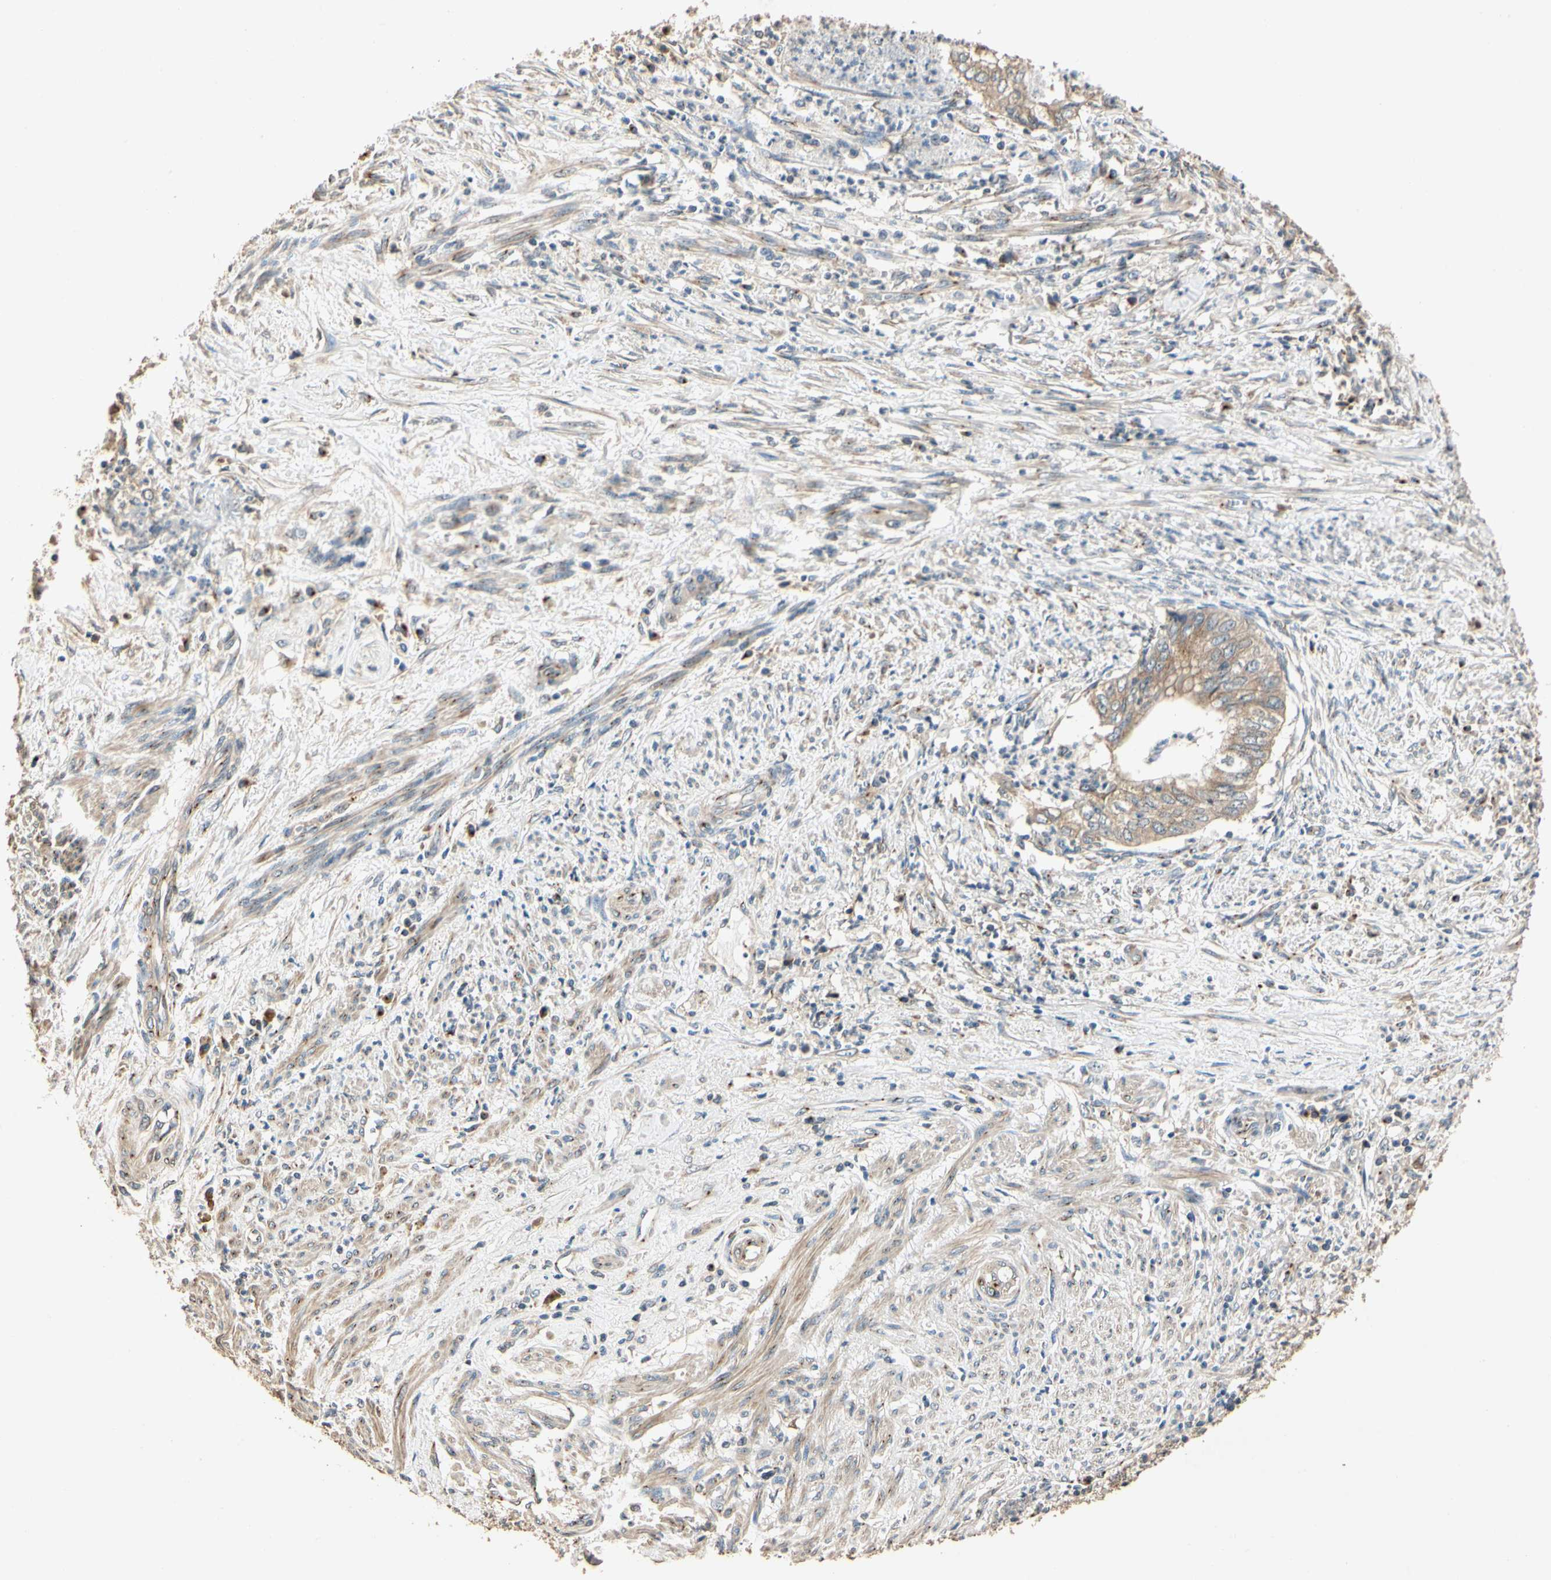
{"staining": {"intensity": "weak", "quantity": ">75%", "location": "cytoplasmic/membranous"}, "tissue": "endometrial cancer", "cell_type": "Tumor cells", "image_type": "cancer", "snomed": [{"axis": "morphology", "description": "Necrosis, NOS"}, {"axis": "morphology", "description": "Adenocarcinoma, NOS"}, {"axis": "topography", "description": "Endometrium"}], "caption": "An immunohistochemistry photomicrograph of tumor tissue is shown. Protein staining in brown labels weak cytoplasmic/membranous positivity in adenocarcinoma (endometrial) within tumor cells.", "gene": "AKAP9", "patient": {"sex": "female", "age": 79}}